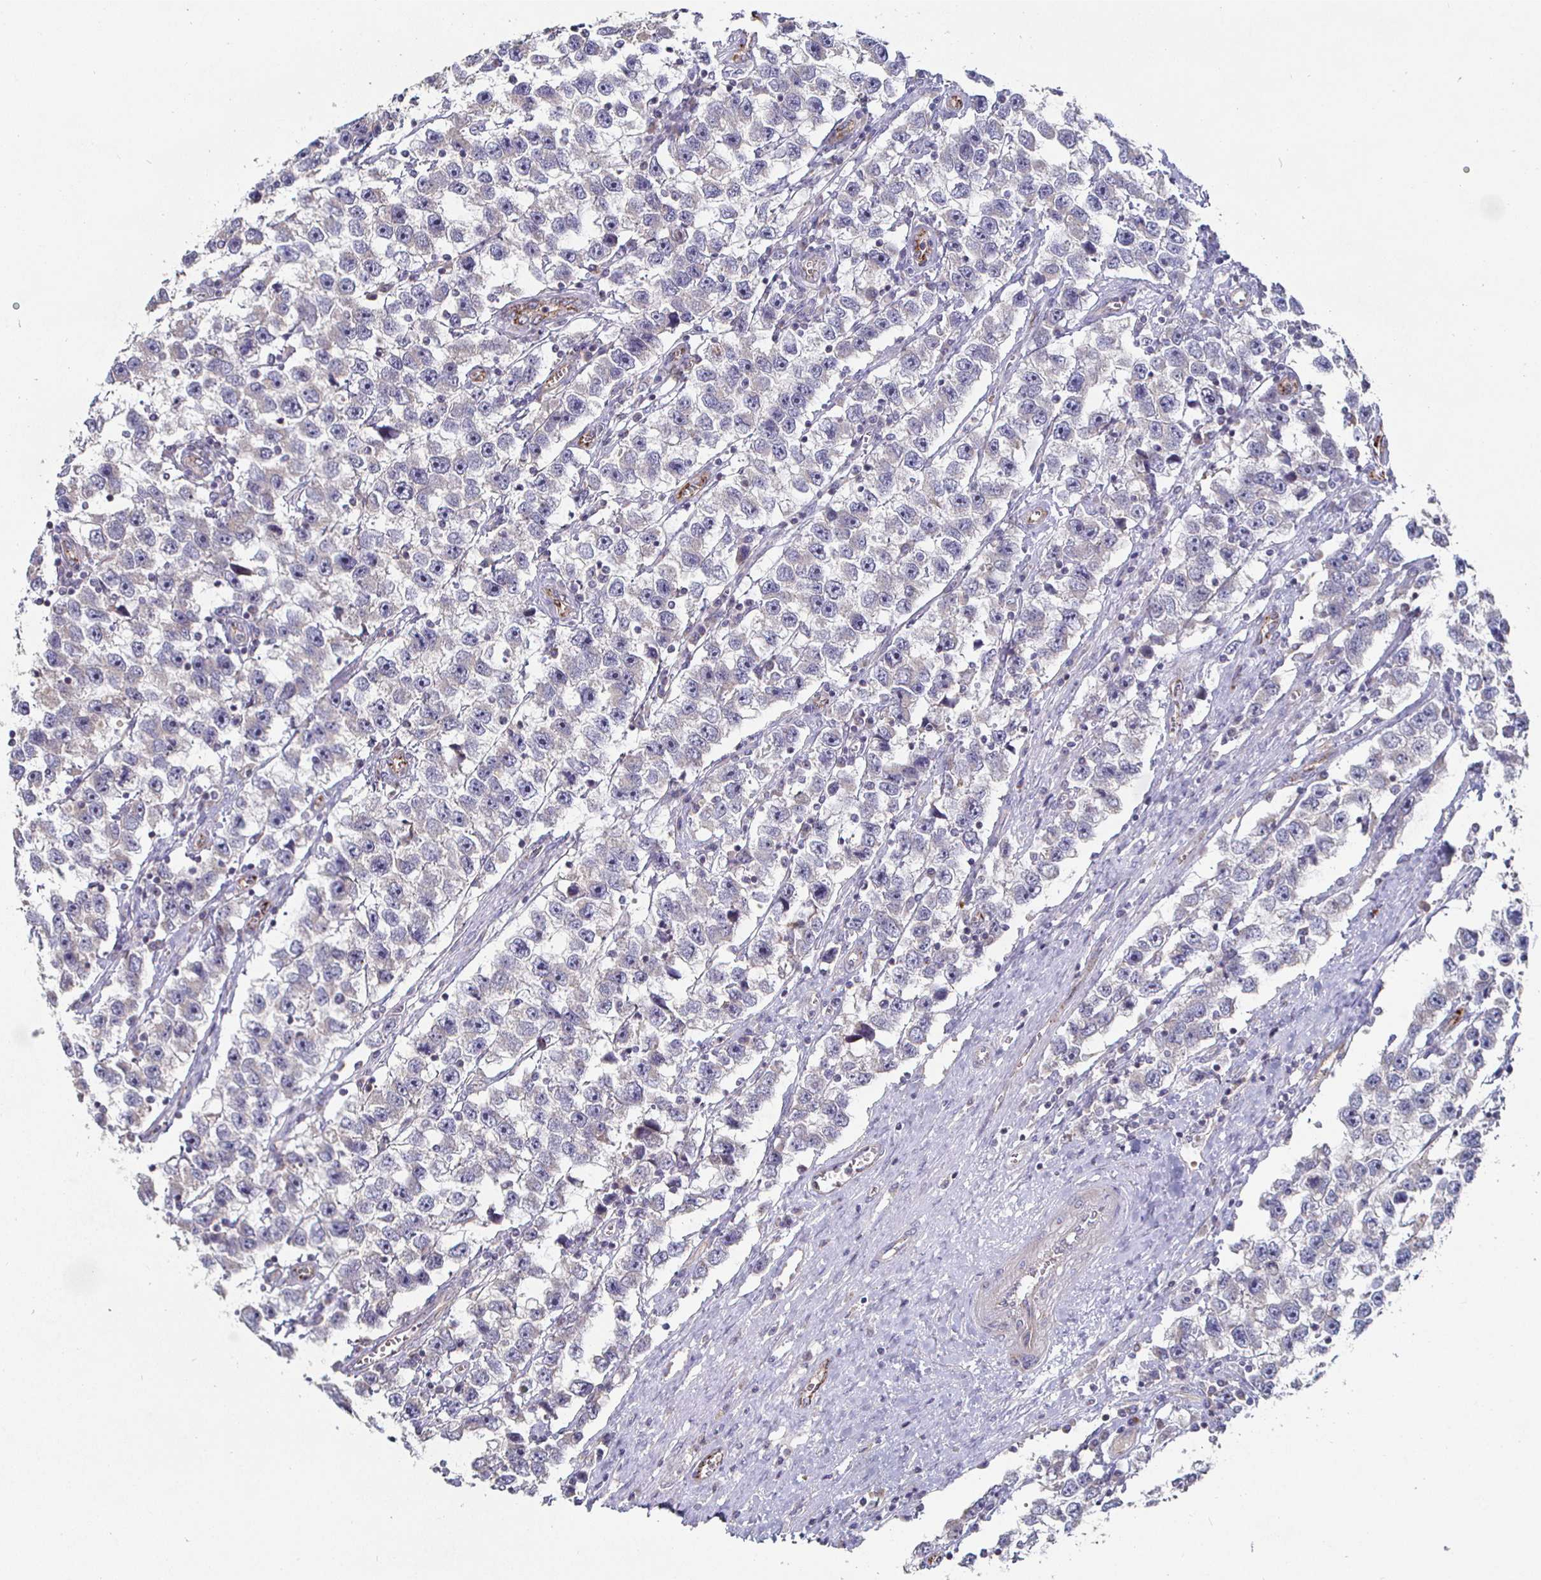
{"staining": {"intensity": "negative", "quantity": "none", "location": "none"}, "tissue": "testis cancer", "cell_type": "Tumor cells", "image_type": "cancer", "snomed": [{"axis": "morphology", "description": "Seminoma, NOS"}, {"axis": "topography", "description": "Testis"}], "caption": "IHC photomicrograph of human testis seminoma stained for a protein (brown), which shows no expression in tumor cells.", "gene": "NRSN1", "patient": {"sex": "male", "age": 33}}